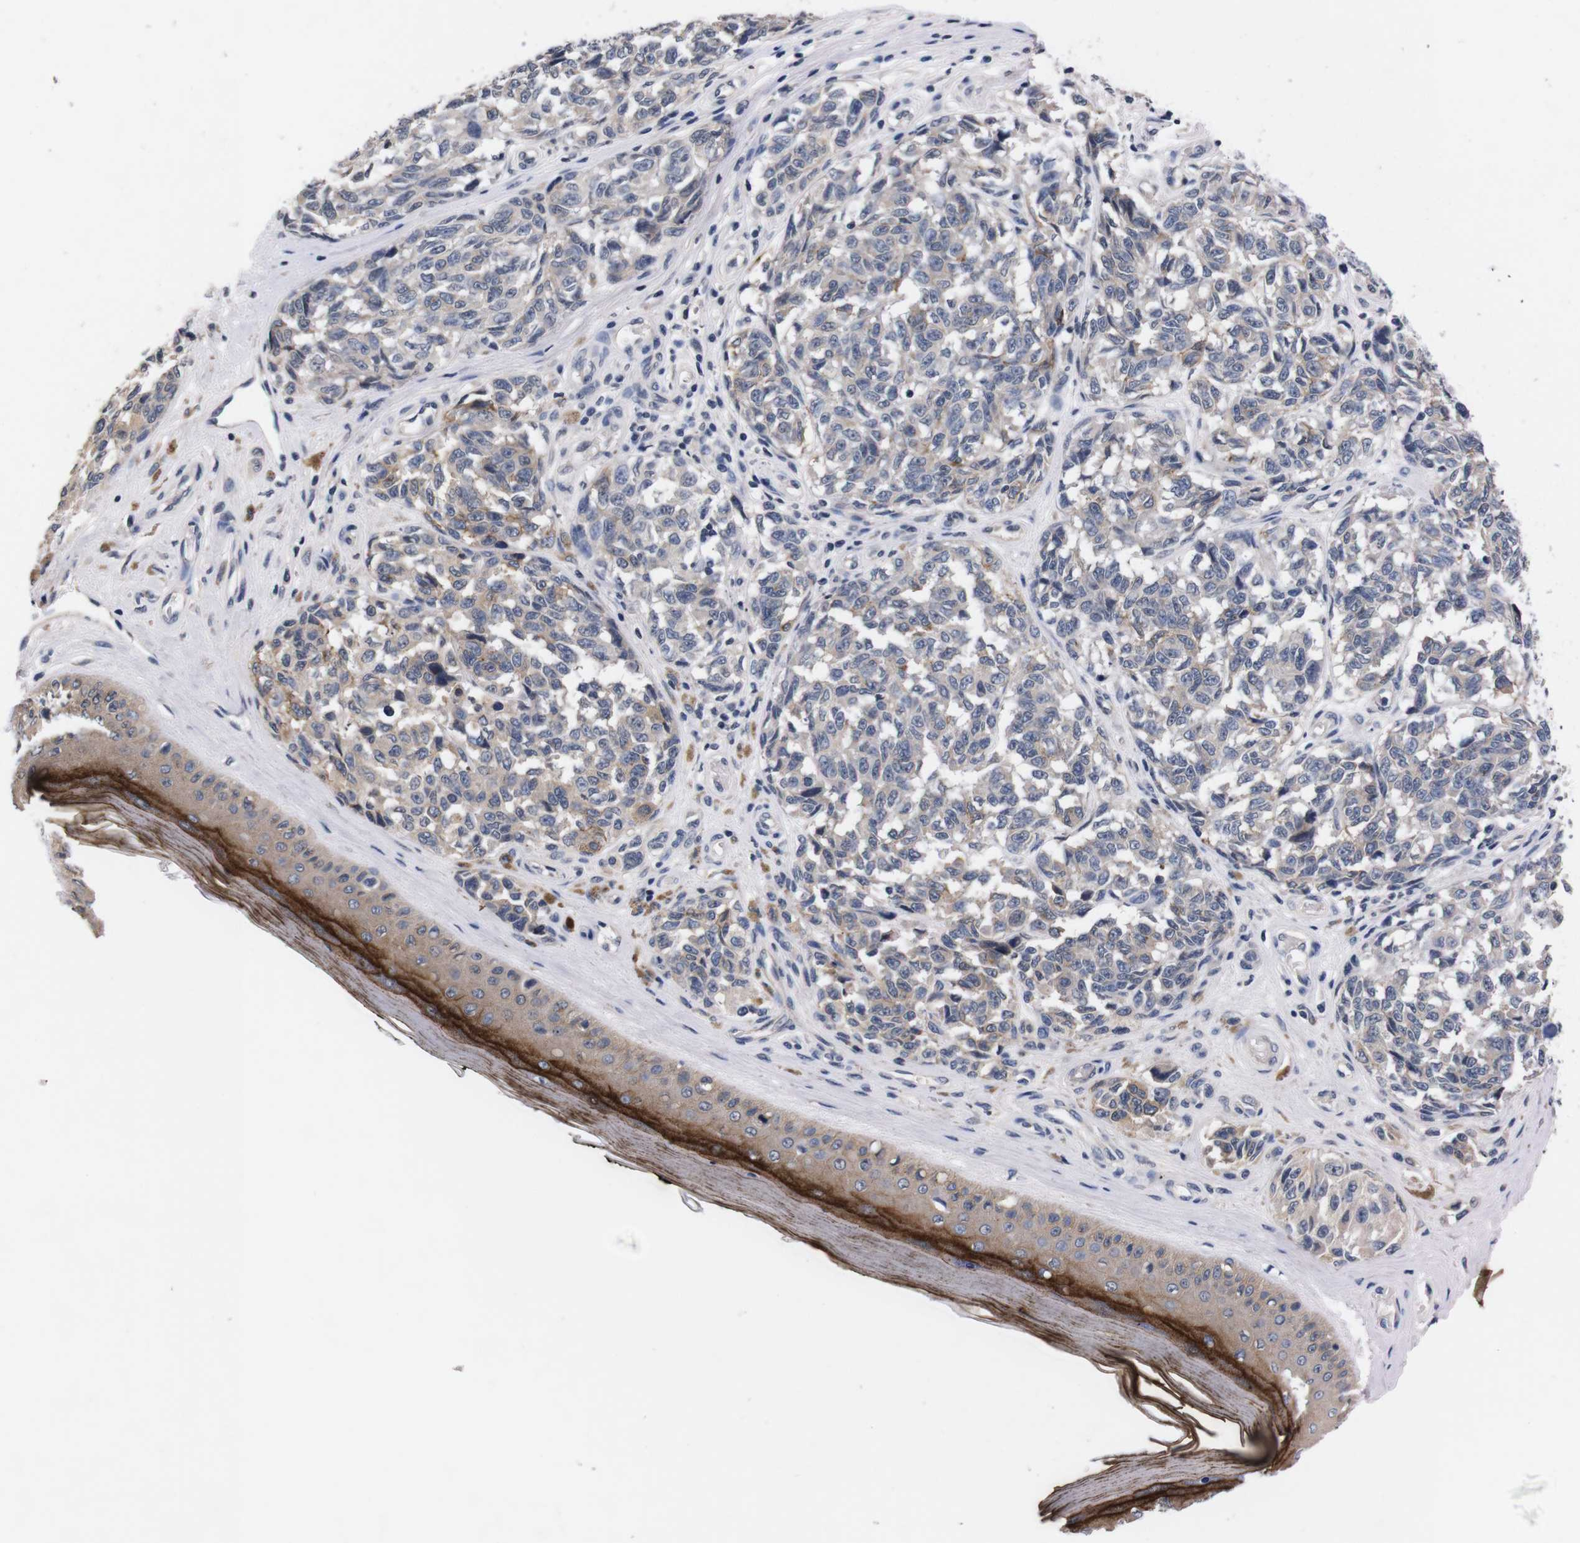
{"staining": {"intensity": "weak", "quantity": "<25%", "location": "cytoplasmic/membranous"}, "tissue": "melanoma", "cell_type": "Tumor cells", "image_type": "cancer", "snomed": [{"axis": "morphology", "description": "Malignant melanoma, NOS"}, {"axis": "topography", "description": "Skin"}], "caption": "A high-resolution histopathology image shows immunohistochemistry staining of melanoma, which reveals no significant positivity in tumor cells. The staining was performed using DAB to visualize the protein expression in brown, while the nuclei were stained in blue with hematoxylin (Magnification: 20x).", "gene": "TNFRSF21", "patient": {"sex": "female", "age": 64}}